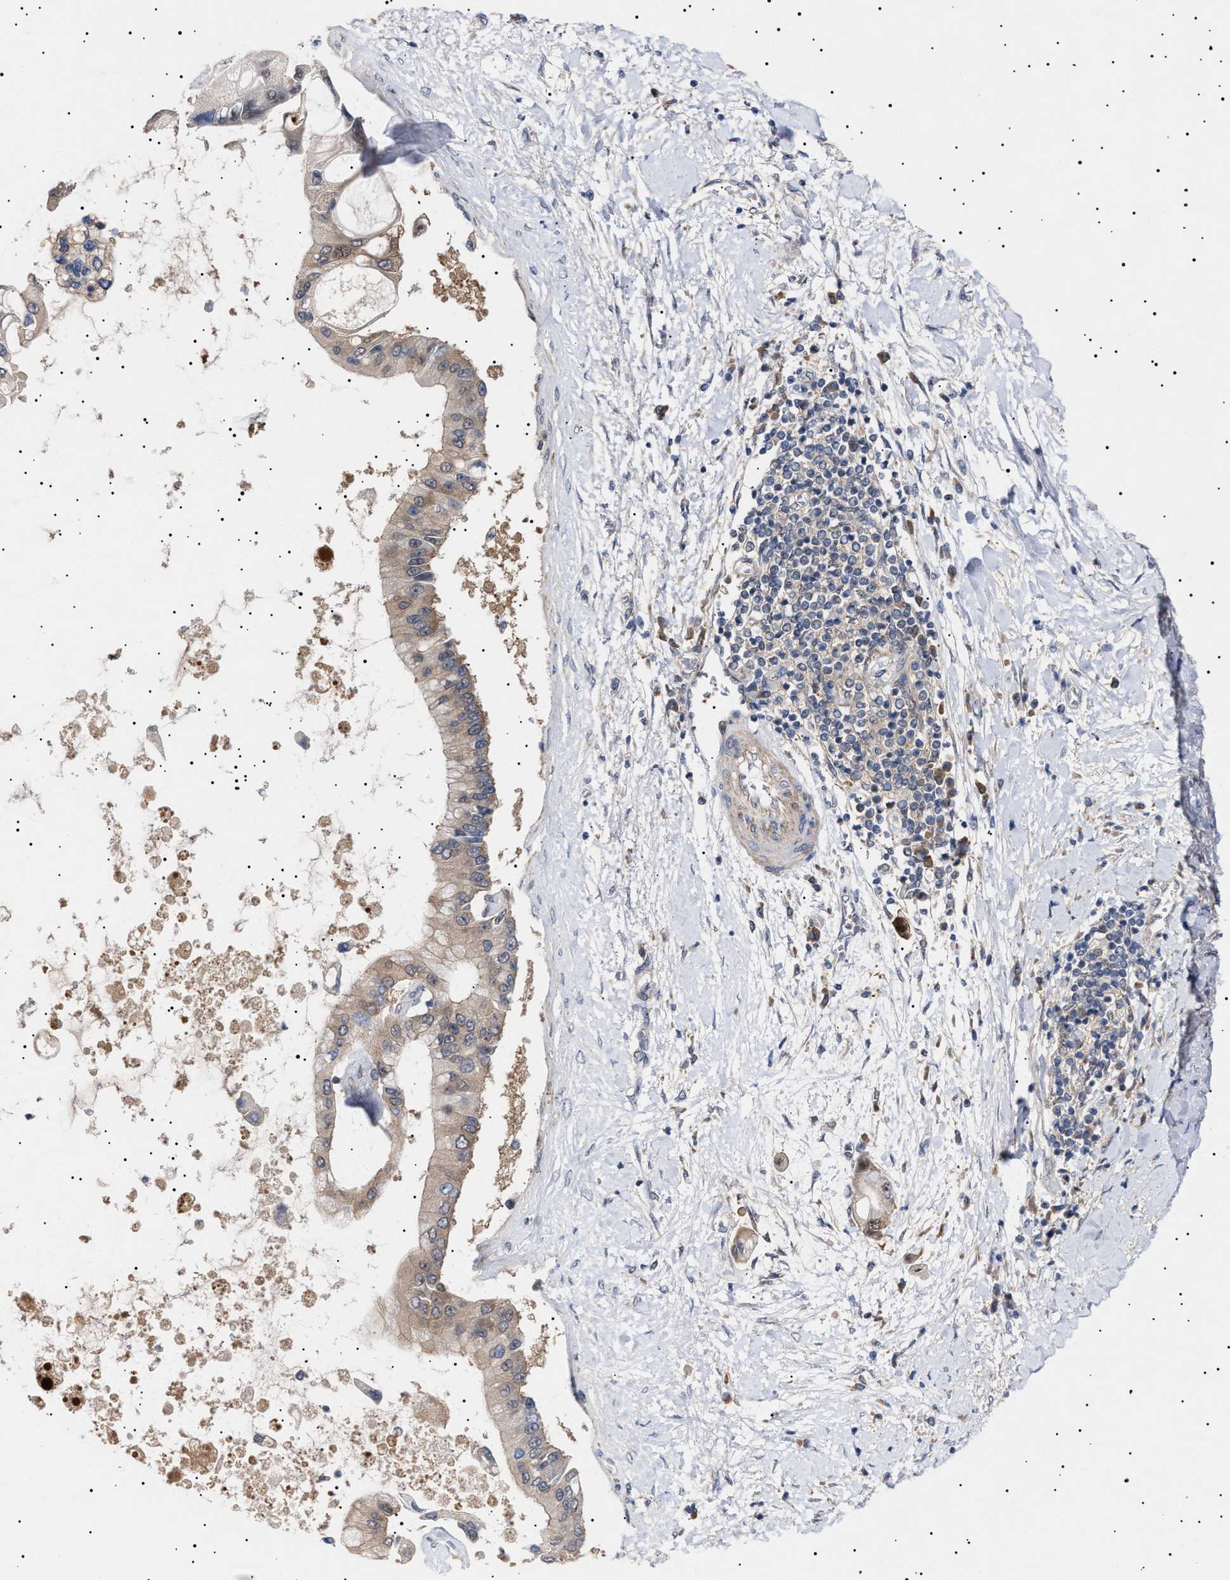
{"staining": {"intensity": "weak", "quantity": ">75%", "location": "cytoplasmic/membranous"}, "tissue": "liver cancer", "cell_type": "Tumor cells", "image_type": "cancer", "snomed": [{"axis": "morphology", "description": "Cholangiocarcinoma"}, {"axis": "topography", "description": "Liver"}], "caption": "IHC photomicrograph of liver cholangiocarcinoma stained for a protein (brown), which exhibits low levels of weak cytoplasmic/membranous positivity in about >75% of tumor cells.", "gene": "NPLOC4", "patient": {"sex": "male", "age": 50}}